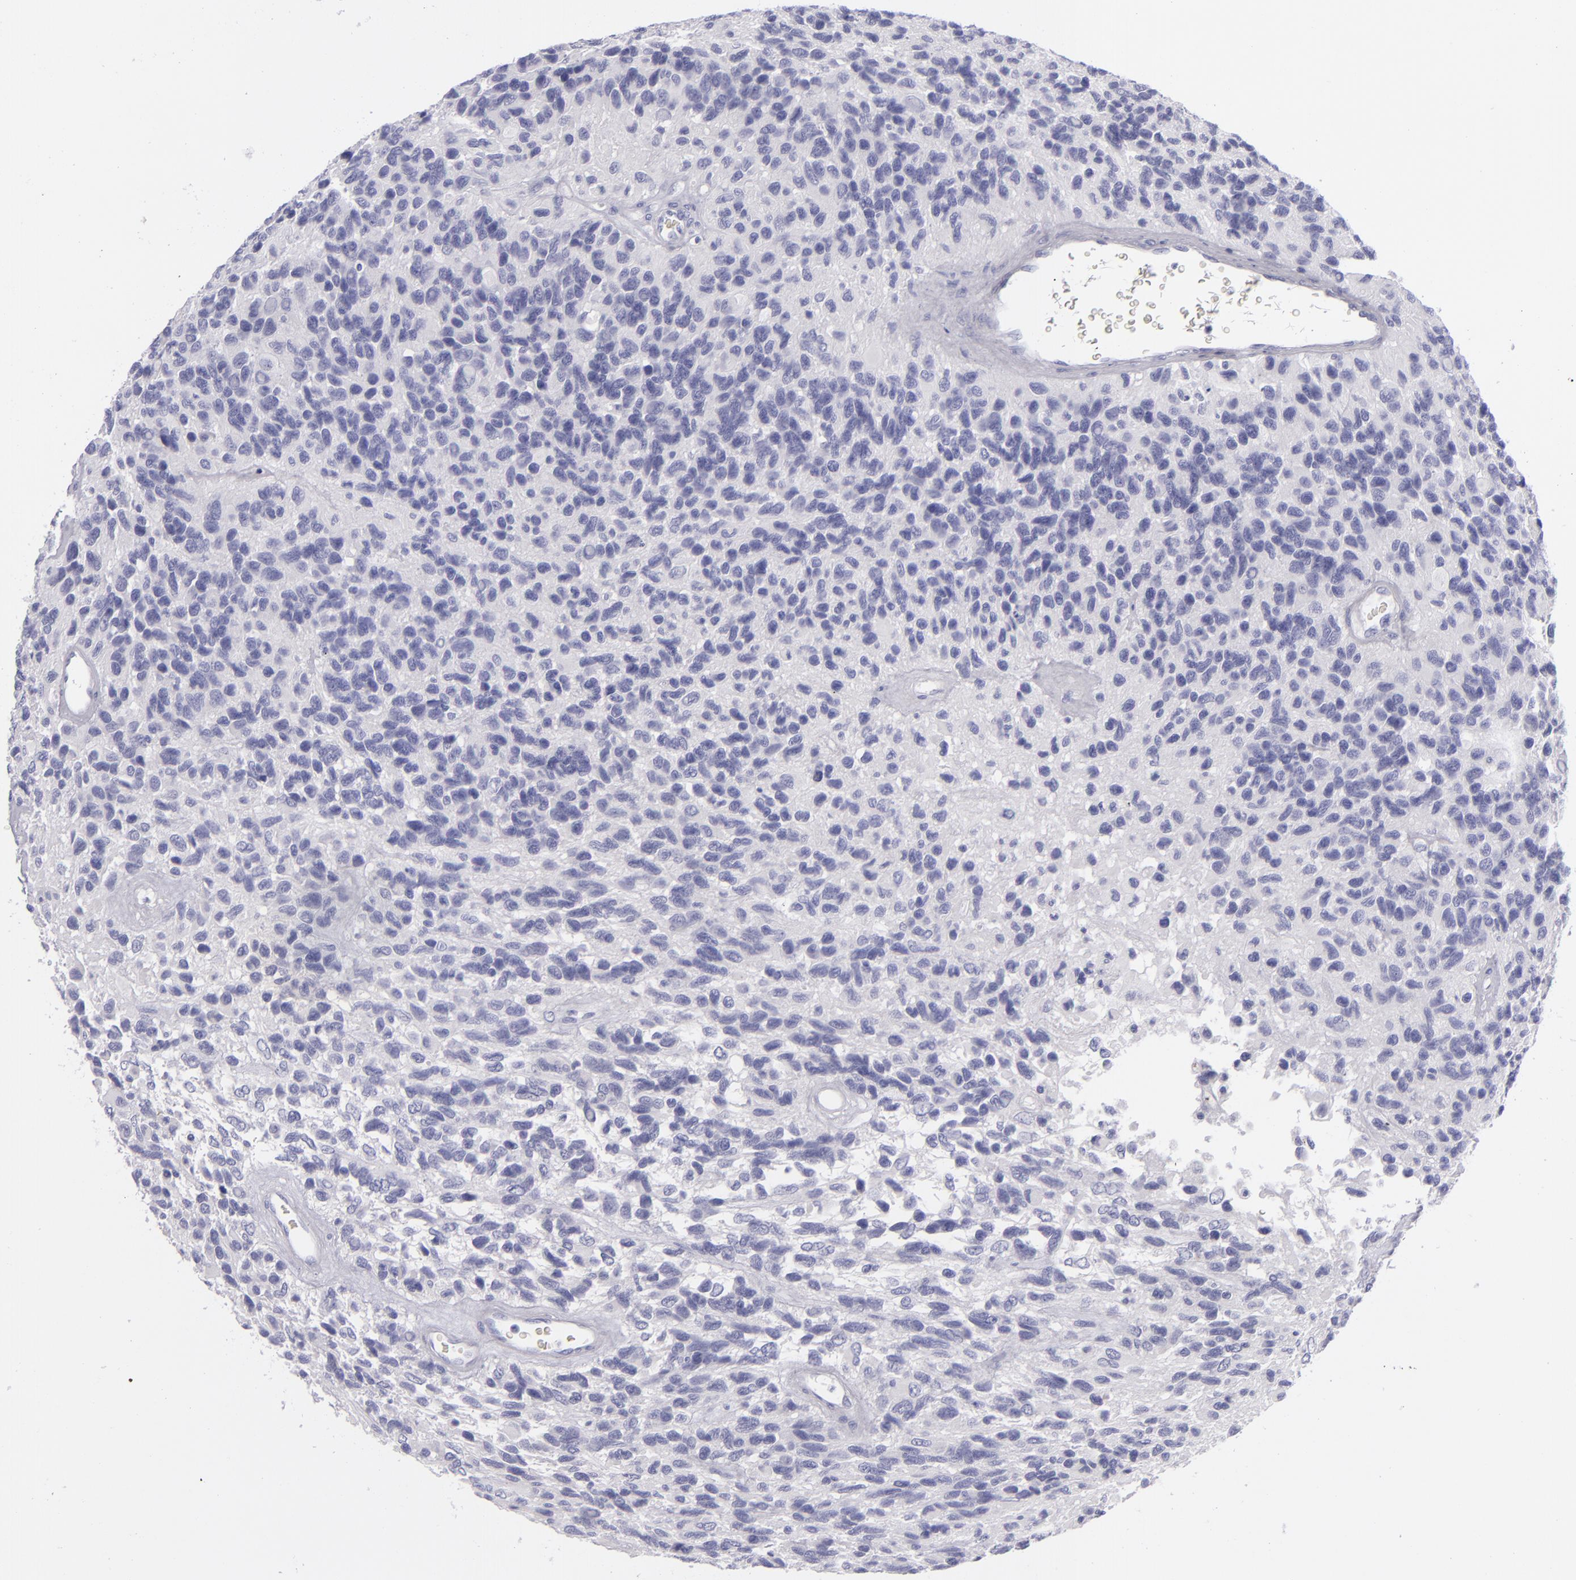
{"staining": {"intensity": "negative", "quantity": "none", "location": "none"}, "tissue": "glioma", "cell_type": "Tumor cells", "image_type": "cancer", "snomed": [{"axis": "morphology", "description": "Glioma, malignant, High grade"}, {"axis": "topography", "description": "Brain"}], "caption": "An image of malignant glioma (high-grade) stained for a protein displays no brown staining in tumor cells.", "gene": "CD22", "patient": {"sex": "male", "age": 77}}